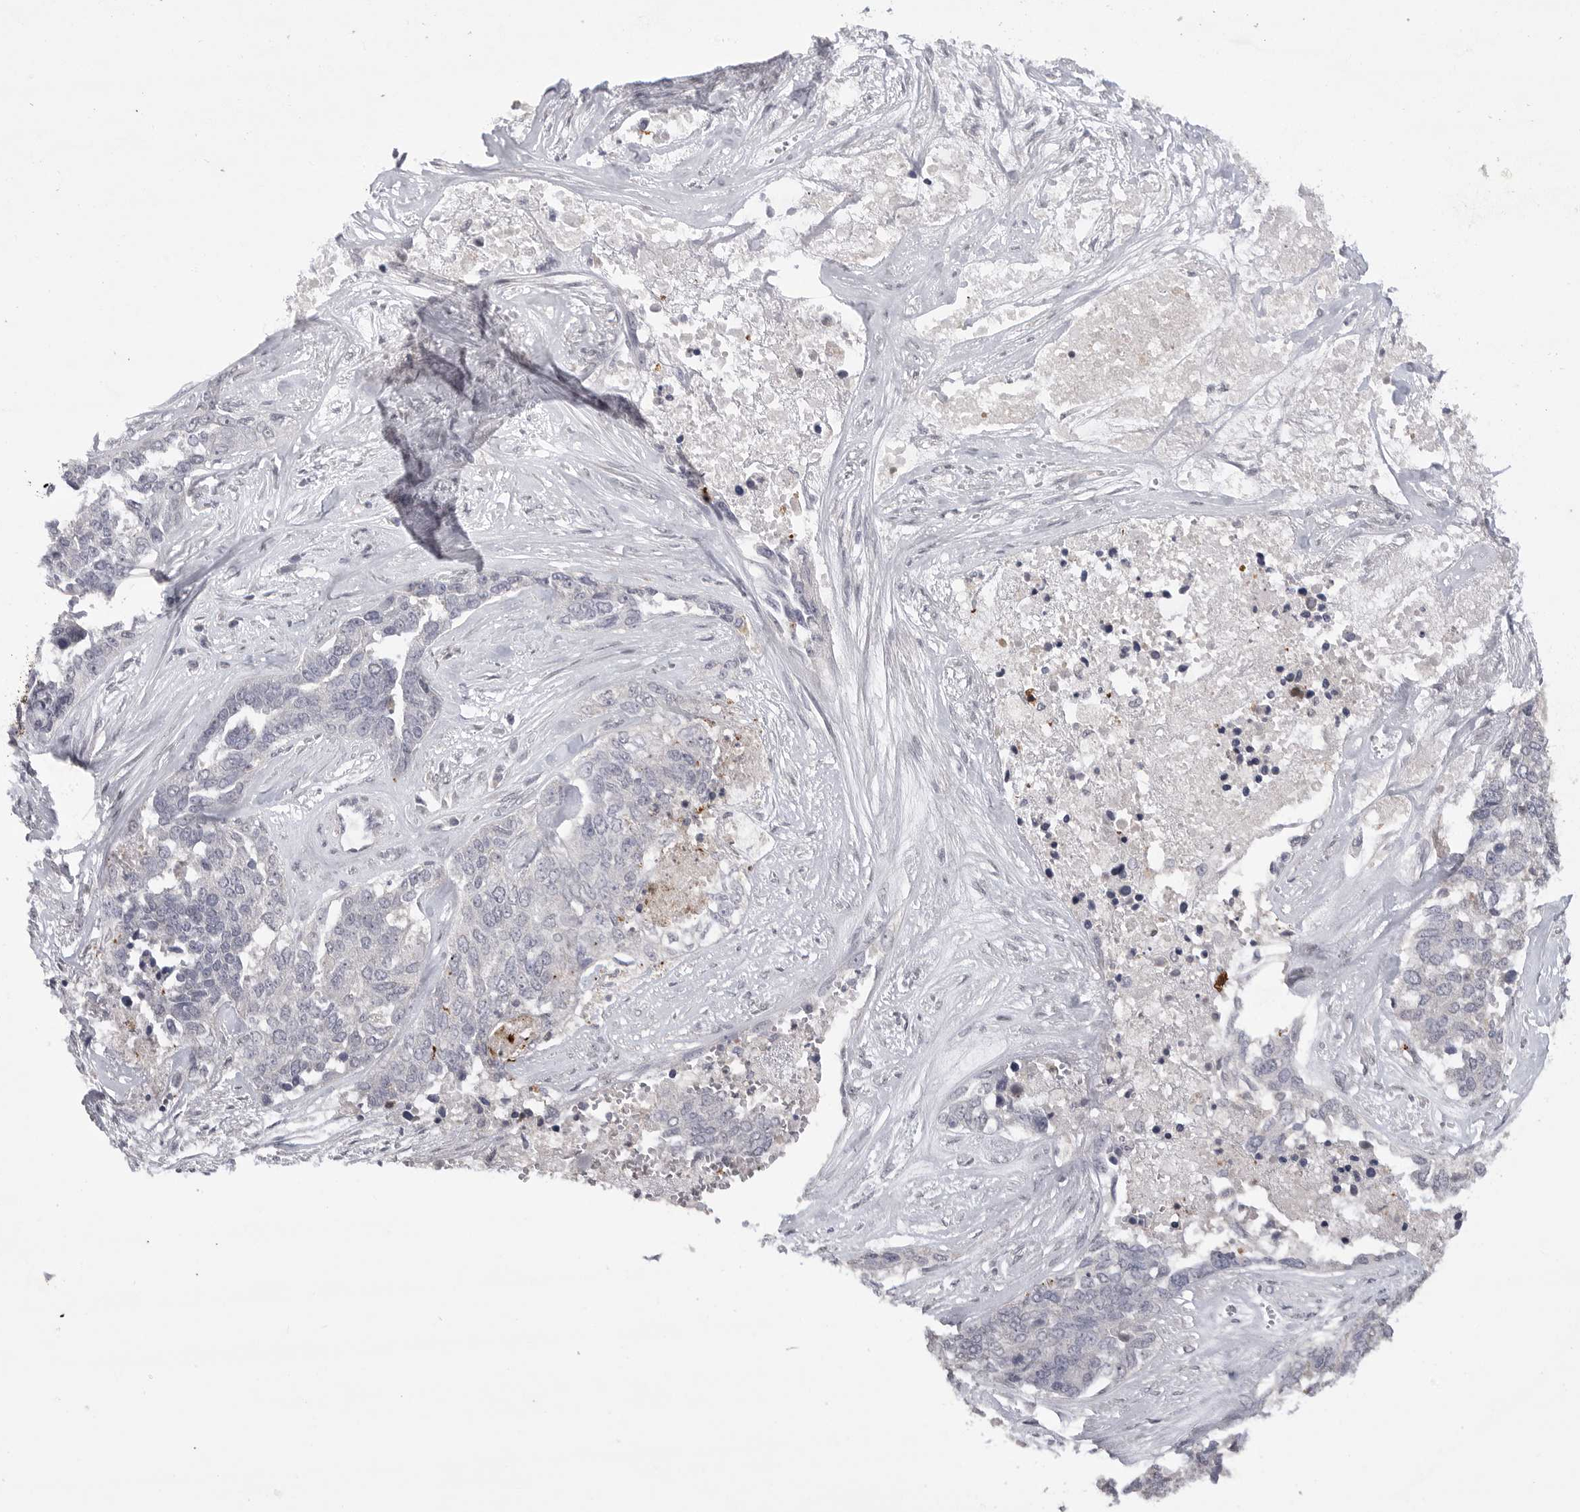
{"staining": {"intensity": "negative", "quantity": "none", "location": "none"}, "tissue": "ovarian cancer", "cell_type": "Tumor cells", "image_type": "cancer", "snomed": [{"axis": "morphology", "description": "Cystadenocarcinoma, serous, NOS"}, {"axis": "topography", "description": "Ovary"}], "caption": "Micrograph shows no significant protein expression in tumor cells of ovarian cancer (serous cystadenocarcinoma). (DAB (3,3'-diaminobenzidine) immunohistochemistry (IHC) visualized using brightfield microscopy, high magnification).", "gene": "FBXO43", "patient": {"sex": "female", "age": 44}}